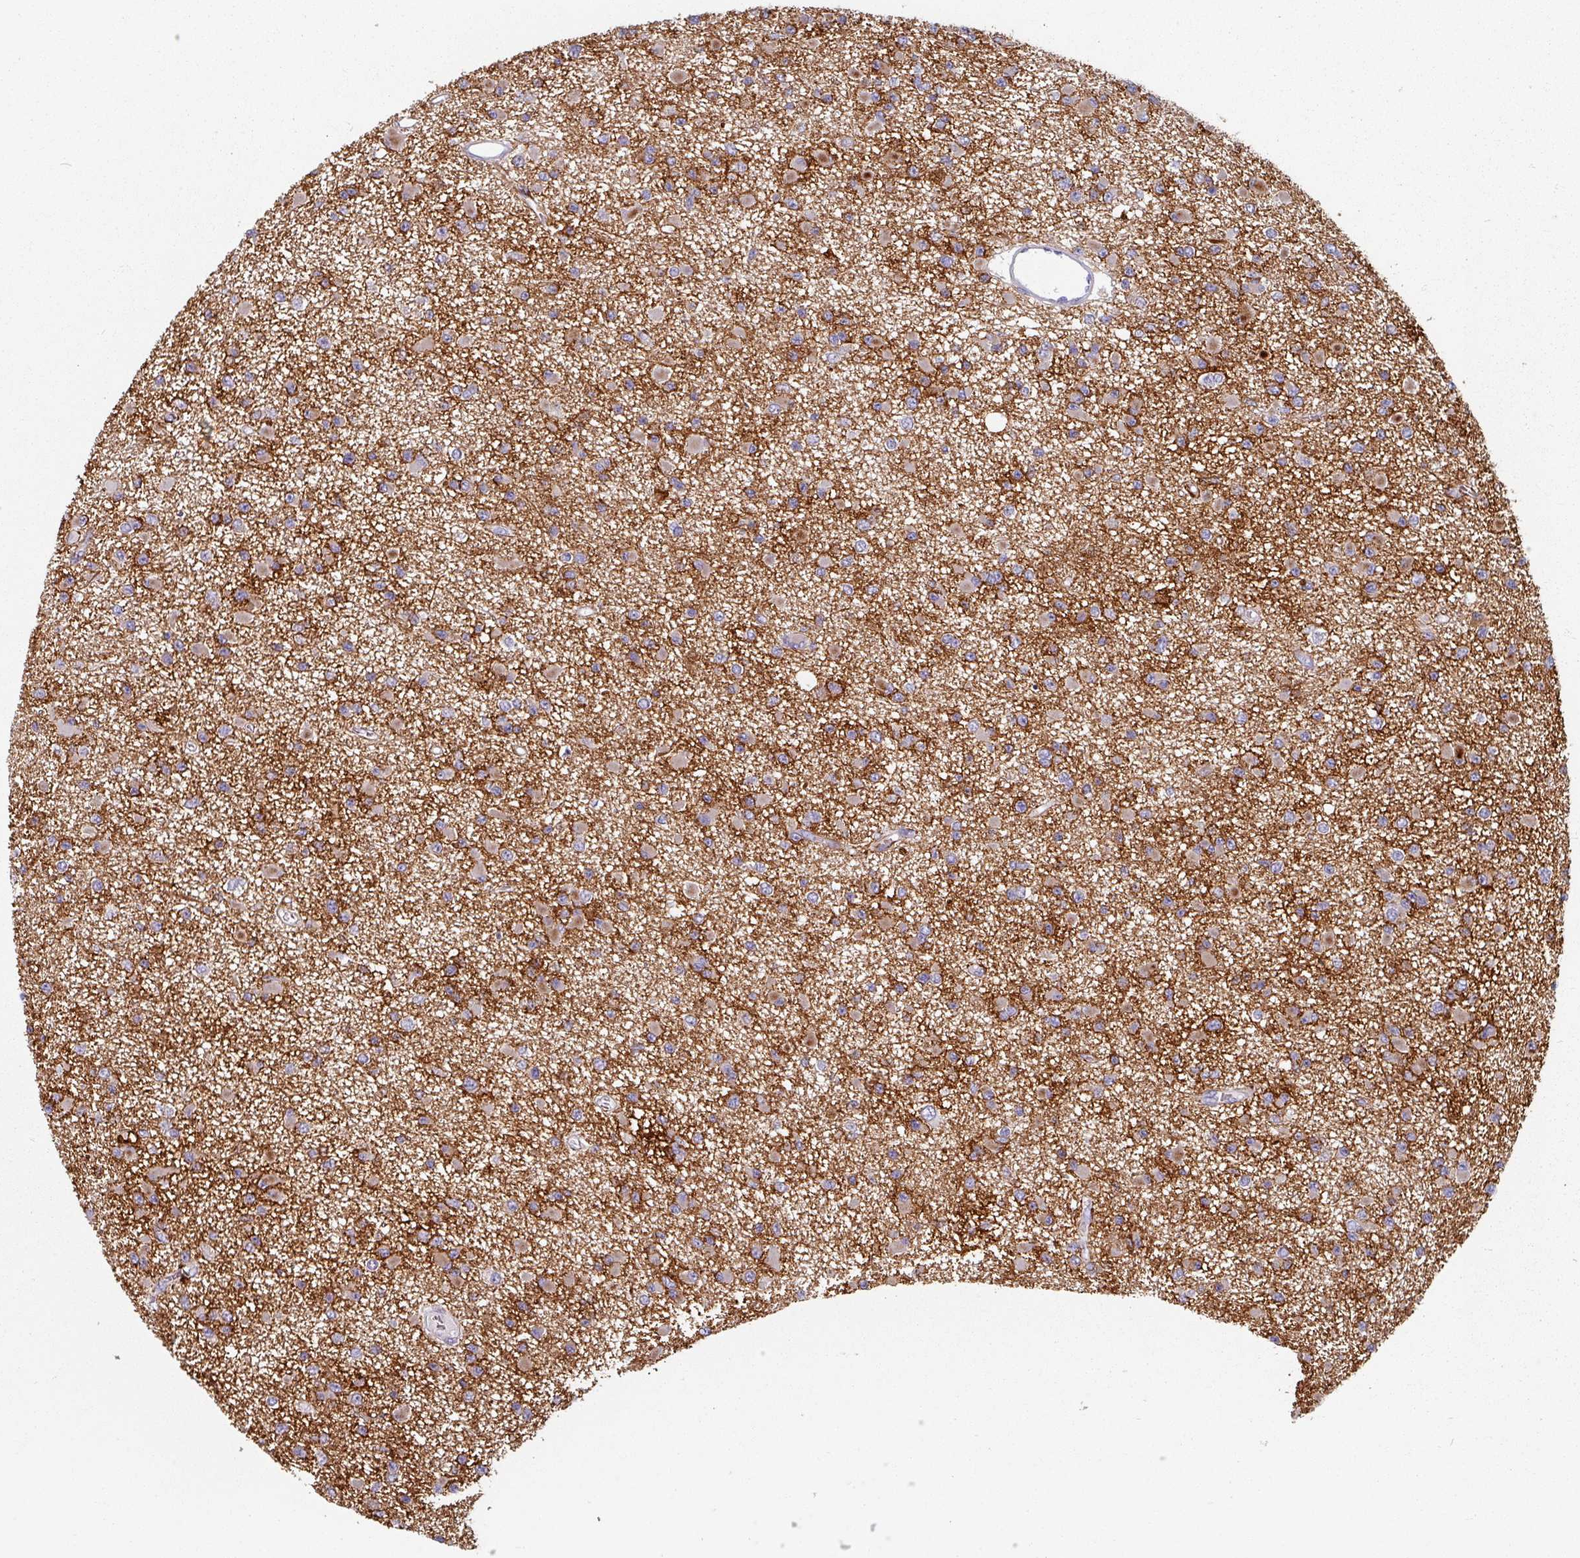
{"staining": {"intensity": "moderate", "quantity": ">75%", "location": "cytoplasmic/membranous"}, "tissue": "glioma", "cell_type": "Tumor cells", "image_type": "cancer", "snomed": [{"axis": "morphology", "description": "Glioma, malignant, Low grade"}, {"axis": "topography", "description": "Brain"}], "caption": "There is medium levels of moderate cytoplasmic/membranous expression in tumor cells of glioma, as demonstrated by immunohistochemical staining (brown color).", "gene": "CYB5RL", "patient": {"sex": "female", "age": 22}}